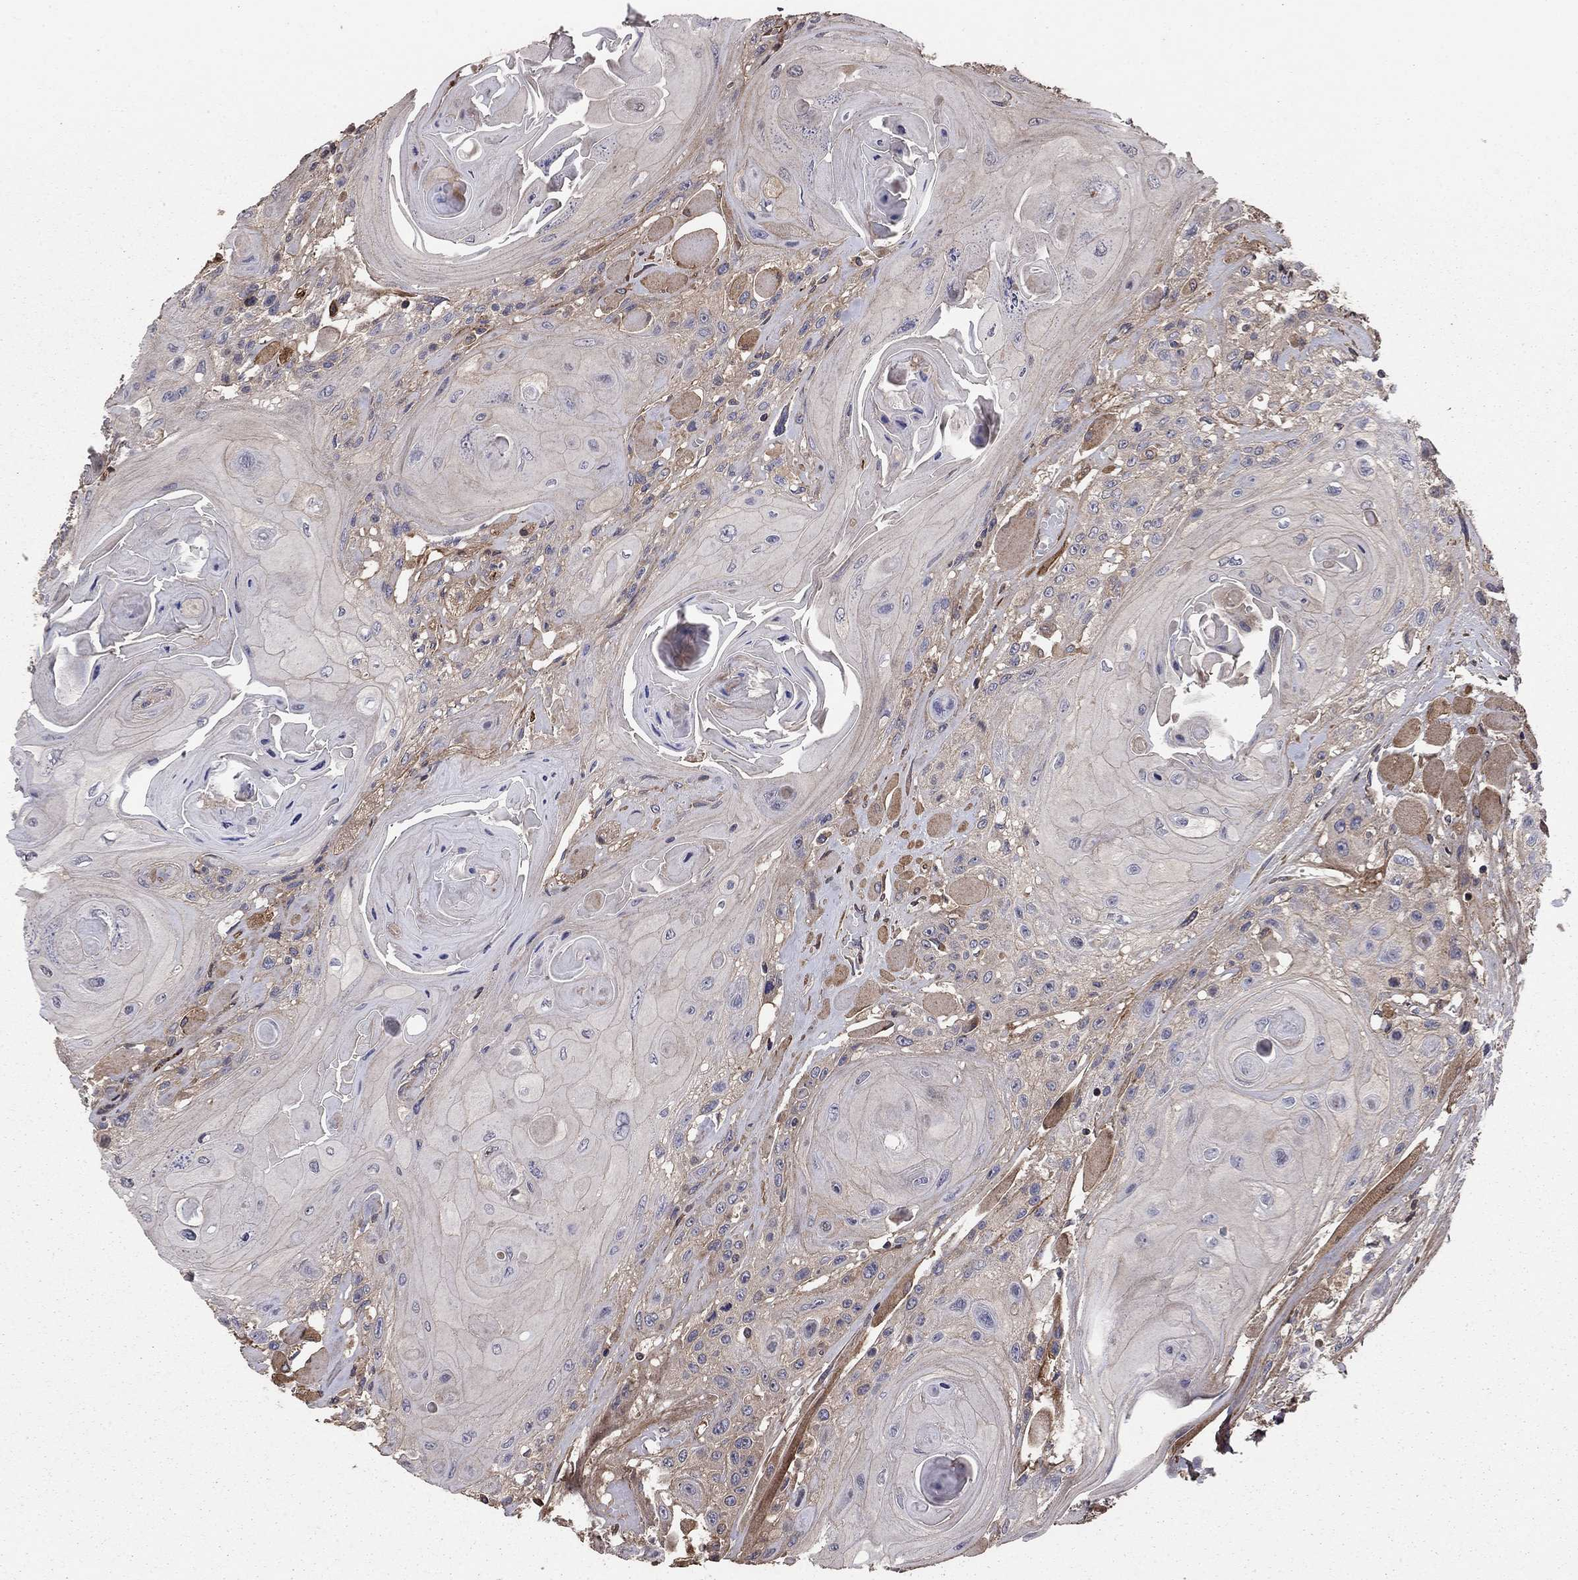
{"staining": {"intensity": "weak", "quantity": "<25%", "location": "cytoplasmic/membranous"}, "tissue": "head and neck cancer", "cell_type": "Tumor cells", "image_type": "cancer", "snomed": [{"axis": "morphology", "description": "Squamous cell carcinoma, NOS"}, {"axis": "topography", "description": "Head-Neck"}], "caption": "This is a micrograph of immunohistochemistry (IHC) staining of head and neck cancer (squamous cell carcinoma), which shows no positivity in tumor cells.", "gene": "BABAM2", "patient": {"sex": "female", "age": 59}}